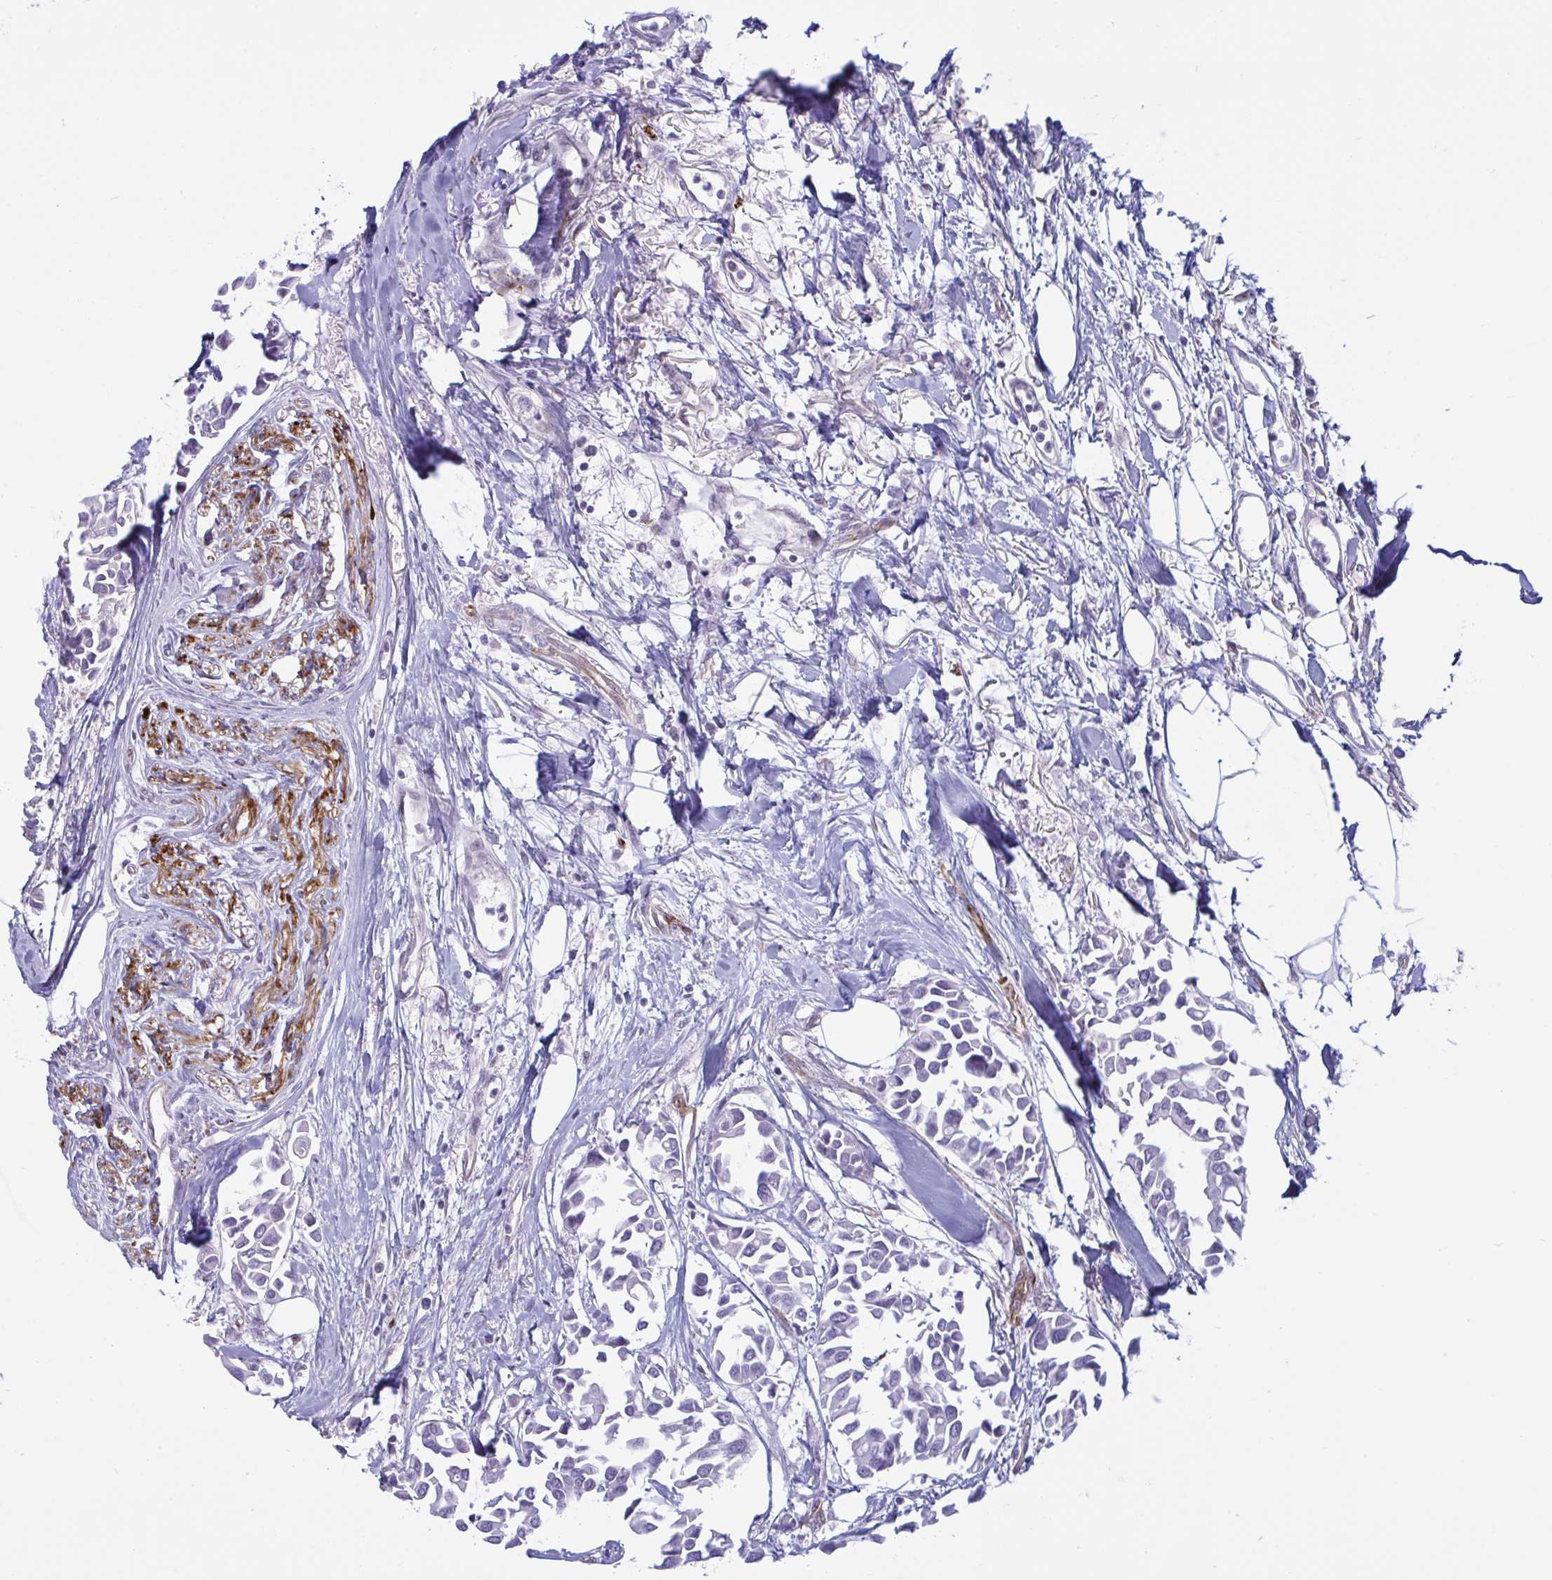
{"staining": {"intensity": "negative", "quantity": "none", "location": "none"}, "tissue": "breast cancer", "cell_type": "Tumor cells", "image_type": "cancer", "snomed": [{"axis": "morphology", "description": "Duct carcinoma"}, {"axis": "topography", "description": "Breast"}], "caption": "Immunohistochemistry image of neoplastic tissue: infiltrating ductal carcinoma (breast) stained with DAB (3,3'-diaminobenzidine) shows no significant protein positivity in tumor cells.", "gene": "PRRT4", "patient": {"sex": "female", "age": 54}}